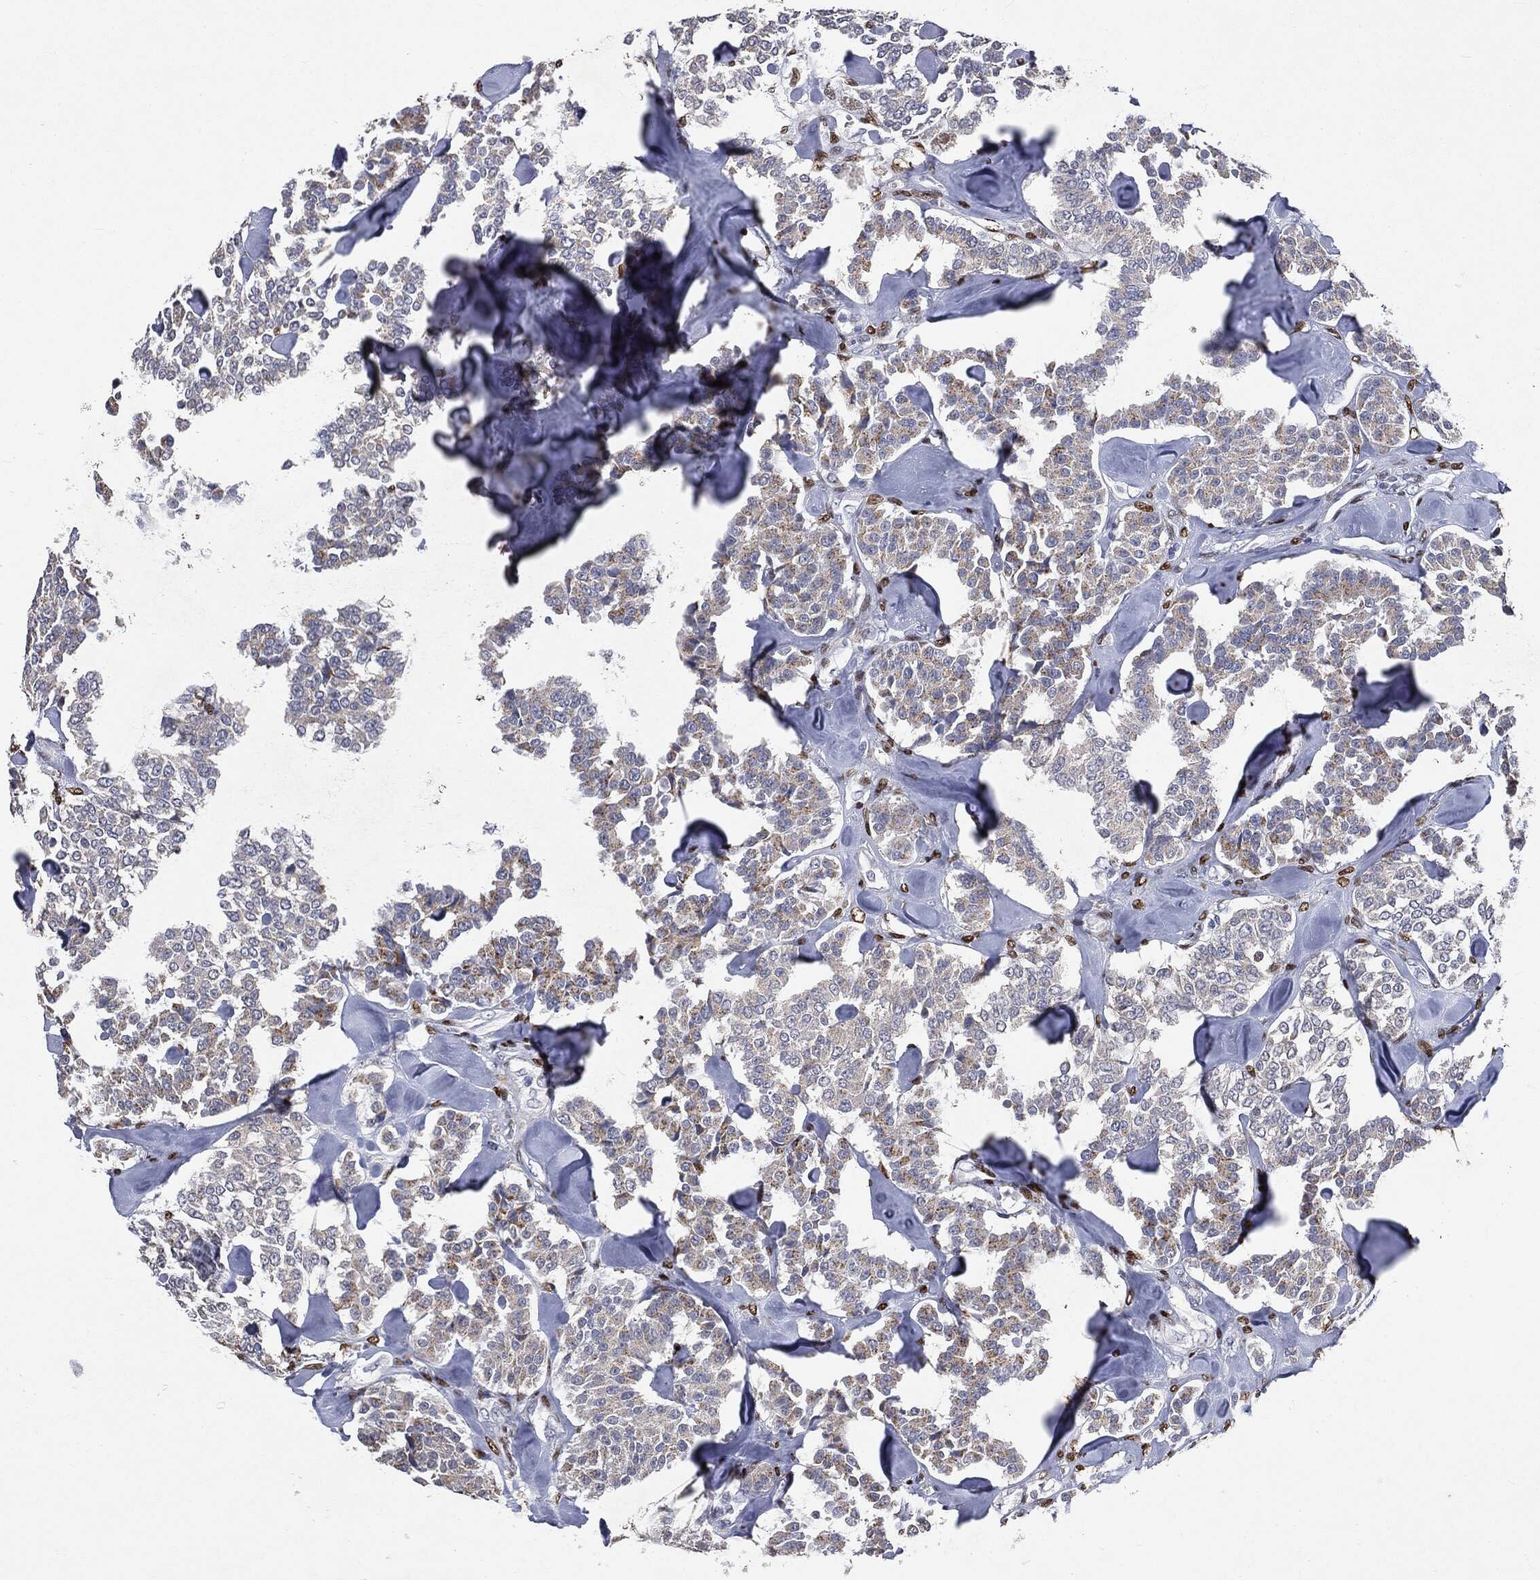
{"staining": {"intensity": "weak", "quantity": ">75%", "location": "cytoplasmic/membranous"}, "tissue": "carcinoid", "cell_type": "Tumor cells", "image_type": "cancer", "snomed": [{"axis": "morphology", "description": "Carcinoid, malignant, NOS"}, {"axis": "topography", "description": "Pancreas"}], "caption": "Human carcinoid (malignant) stained for a protein (brown) exhibits weak cytoplasmic/membranous positive staining in approximately >75% of tumor cells.", "gene": "CASD1", "patient": {"sex": "male", "age": 41}}